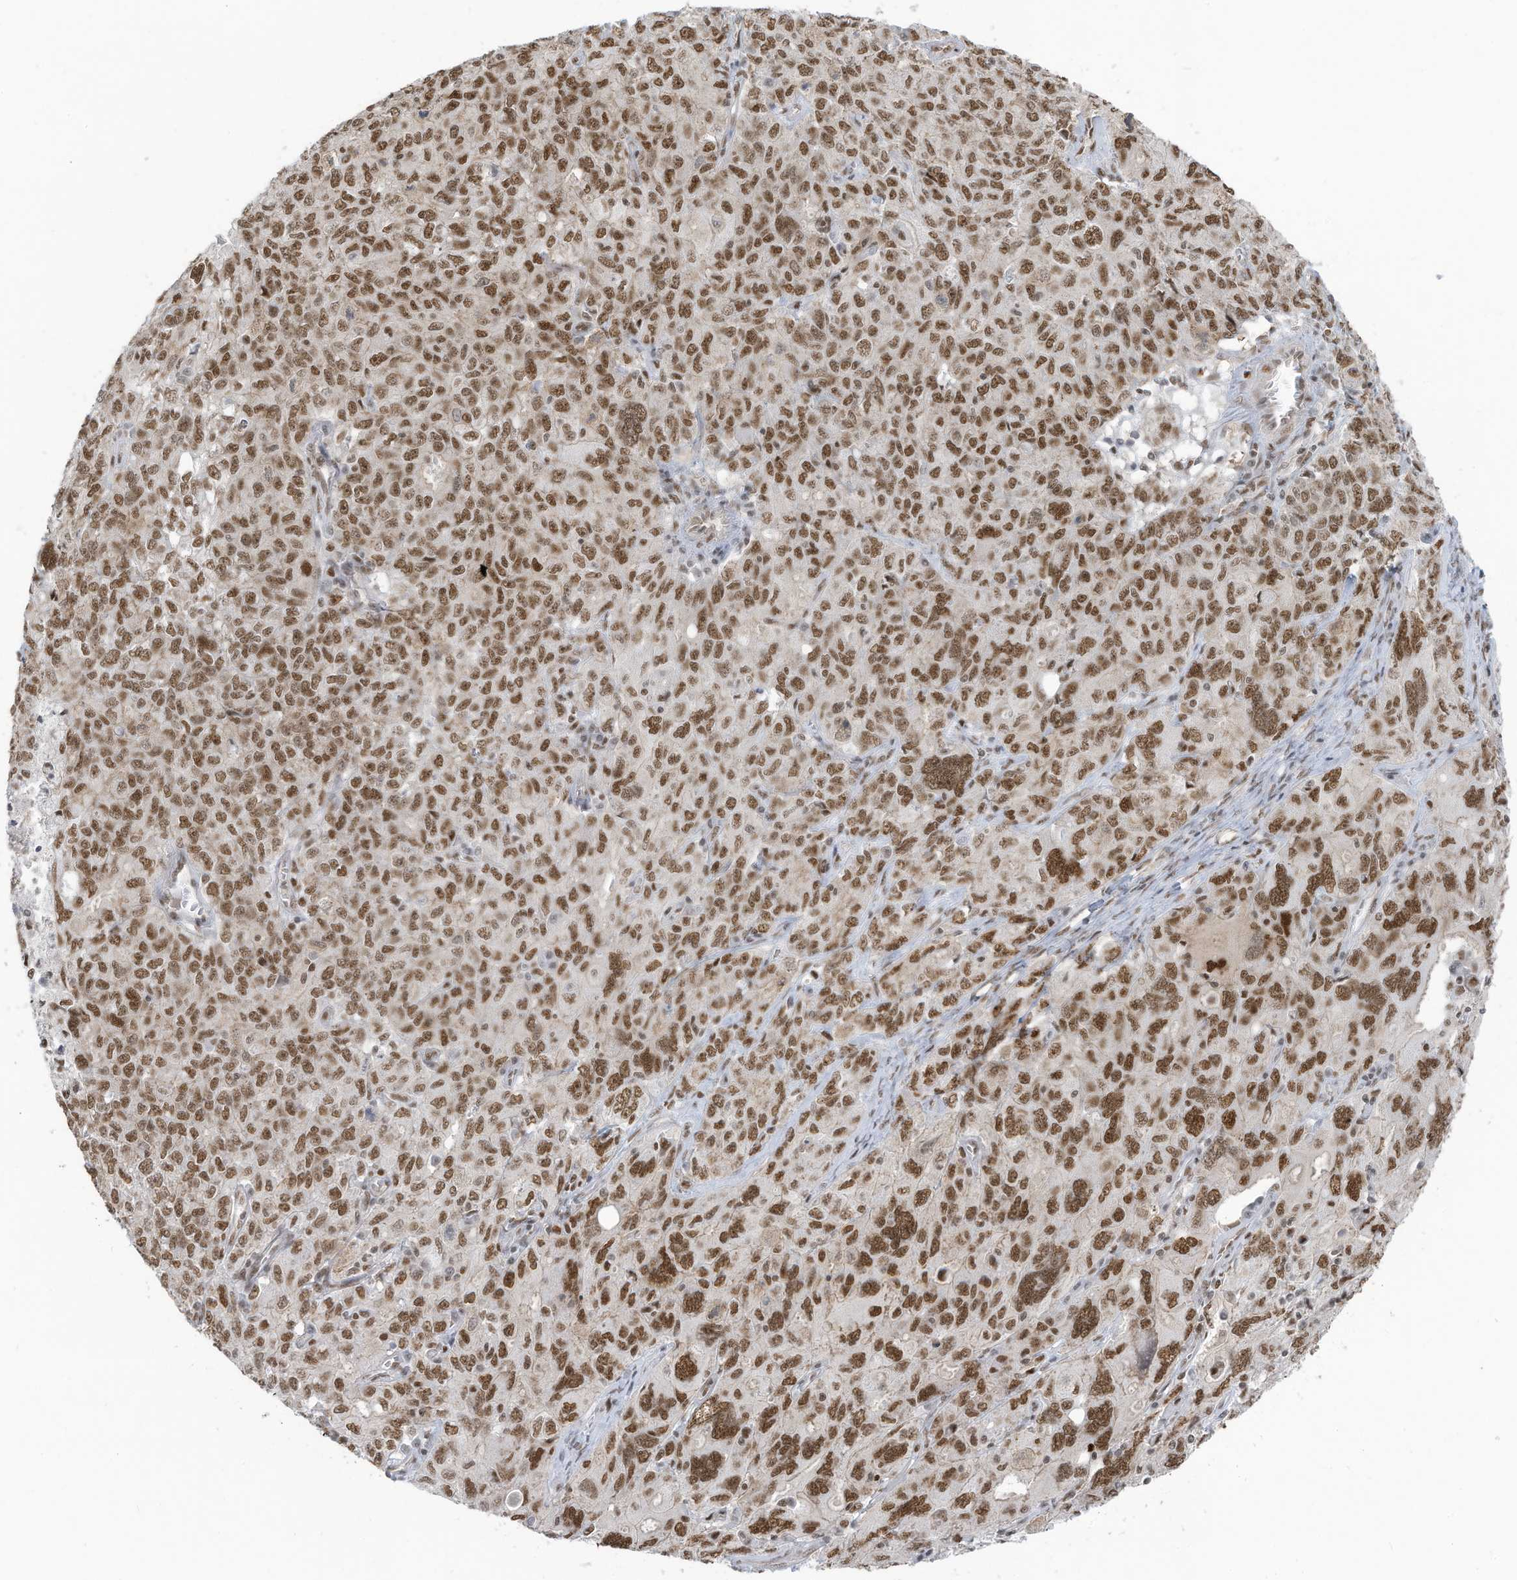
{"staining": {"intensity": "moderate", "quantity": ">75%", "location": "nuclear"}, "tissue": "ovarian cancer", "cell_type": "Tumor cells", "image_type": "cancer", "snomed": [{"axis": "morphology", "description": "Carcinoma, endometroid"}, {"axis": "topography", "description": "Ovary"}], "caption": "Moderate nuclear positivity is present in about >75% of tumor cells in ovarian cancer.", "gene": "DBR1", "patient": {"sex": "female", "age": 62}}